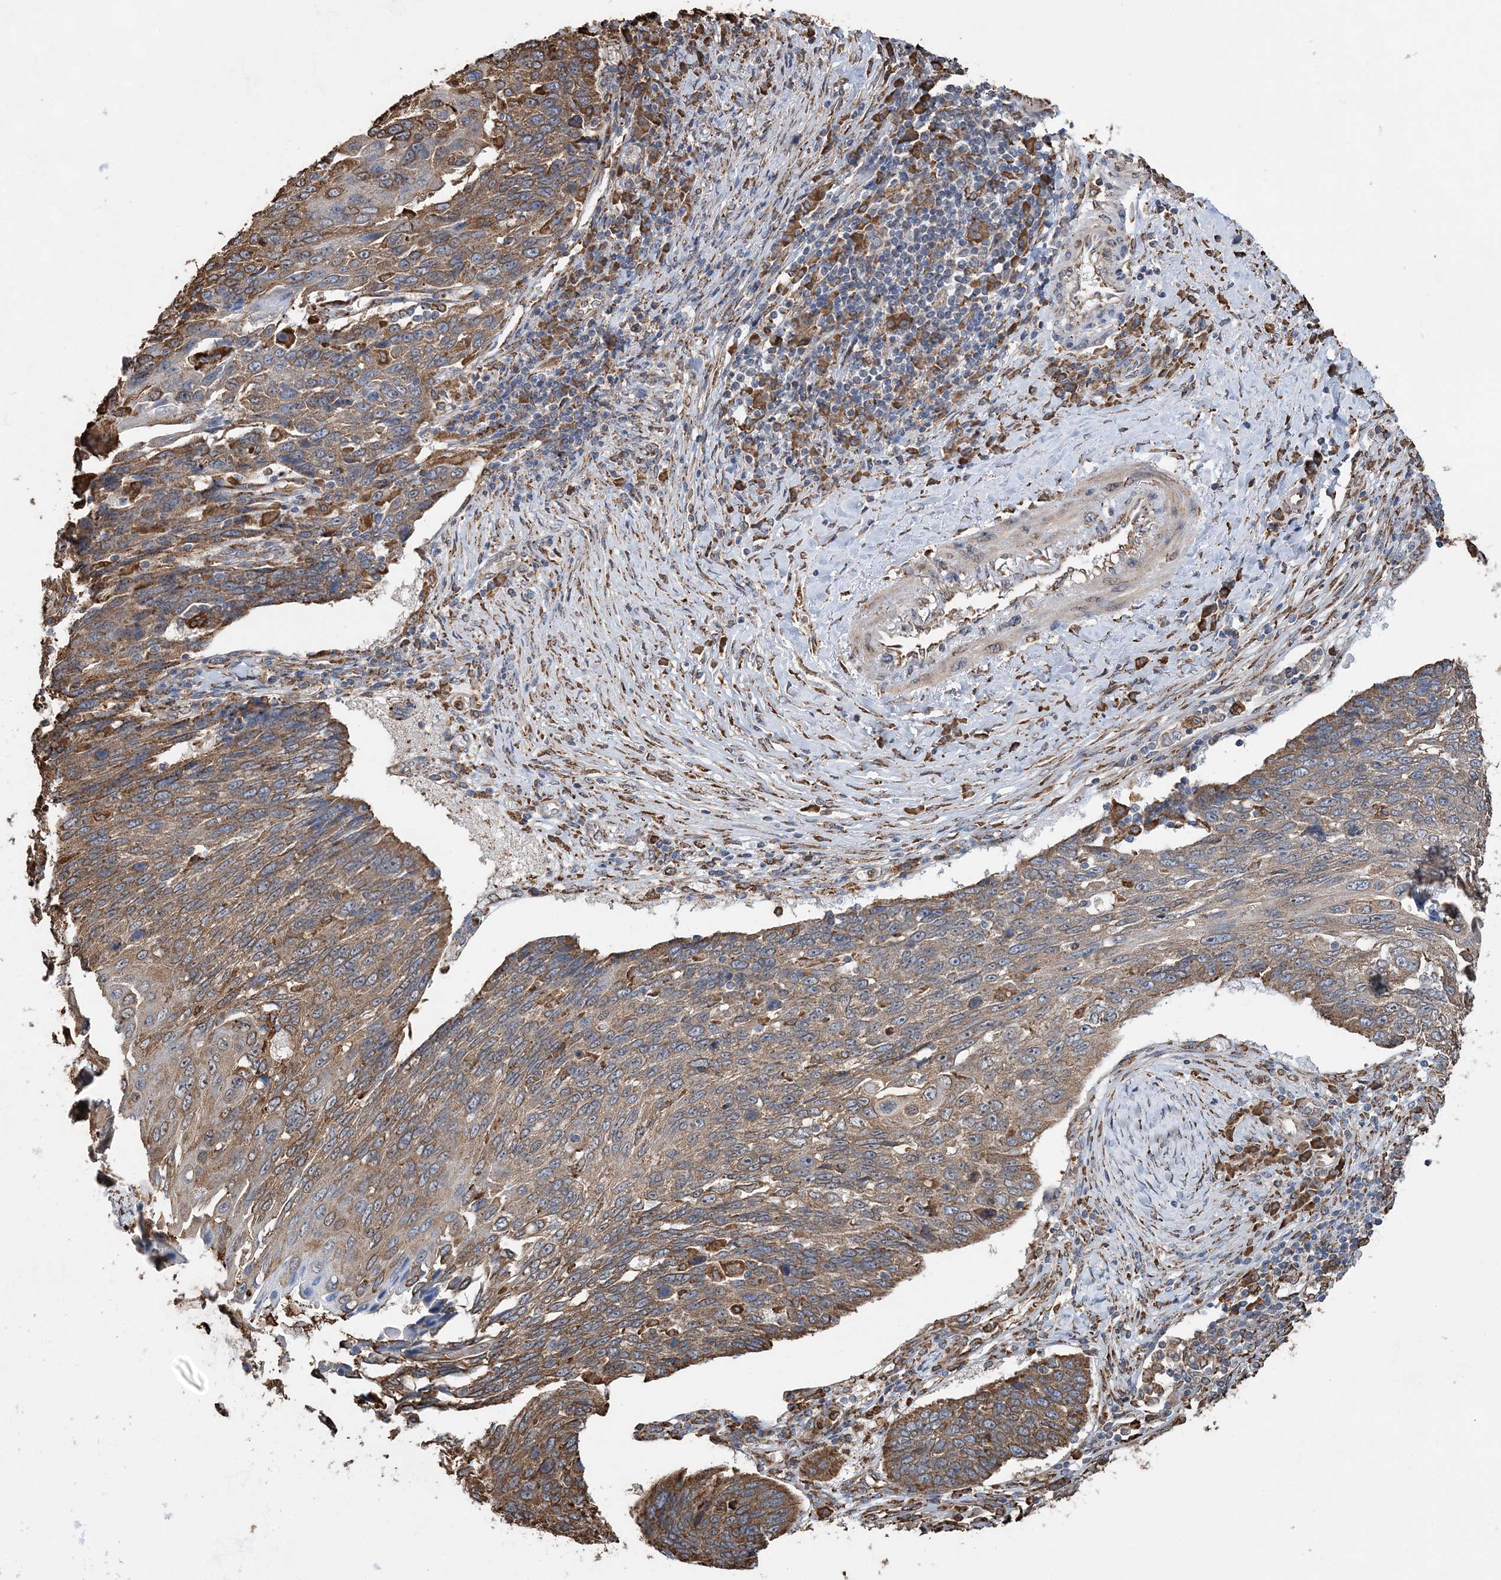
{"staining": {"intensity": "moderate", "quantity": ">75%", "location": "cytoplasmic/membranous"}, "tissue": "lung cancer", "cell_type": "Tumor cells", "image_type": "cancer", "snomed": [{"axis": "morphology", "description": "Squamous cell carcinoma, NOS"}, {"axis": "topography", "description": "Lung"}], "caption": "Brown immunohistochemical staining in squamous cell carcinoma (lung) reveals moderate cytoplasmic/membranous expression in approximately >75% of tumor cells.", "gene": "WDR12", "patient": {"sex": "male", "age": 66}}